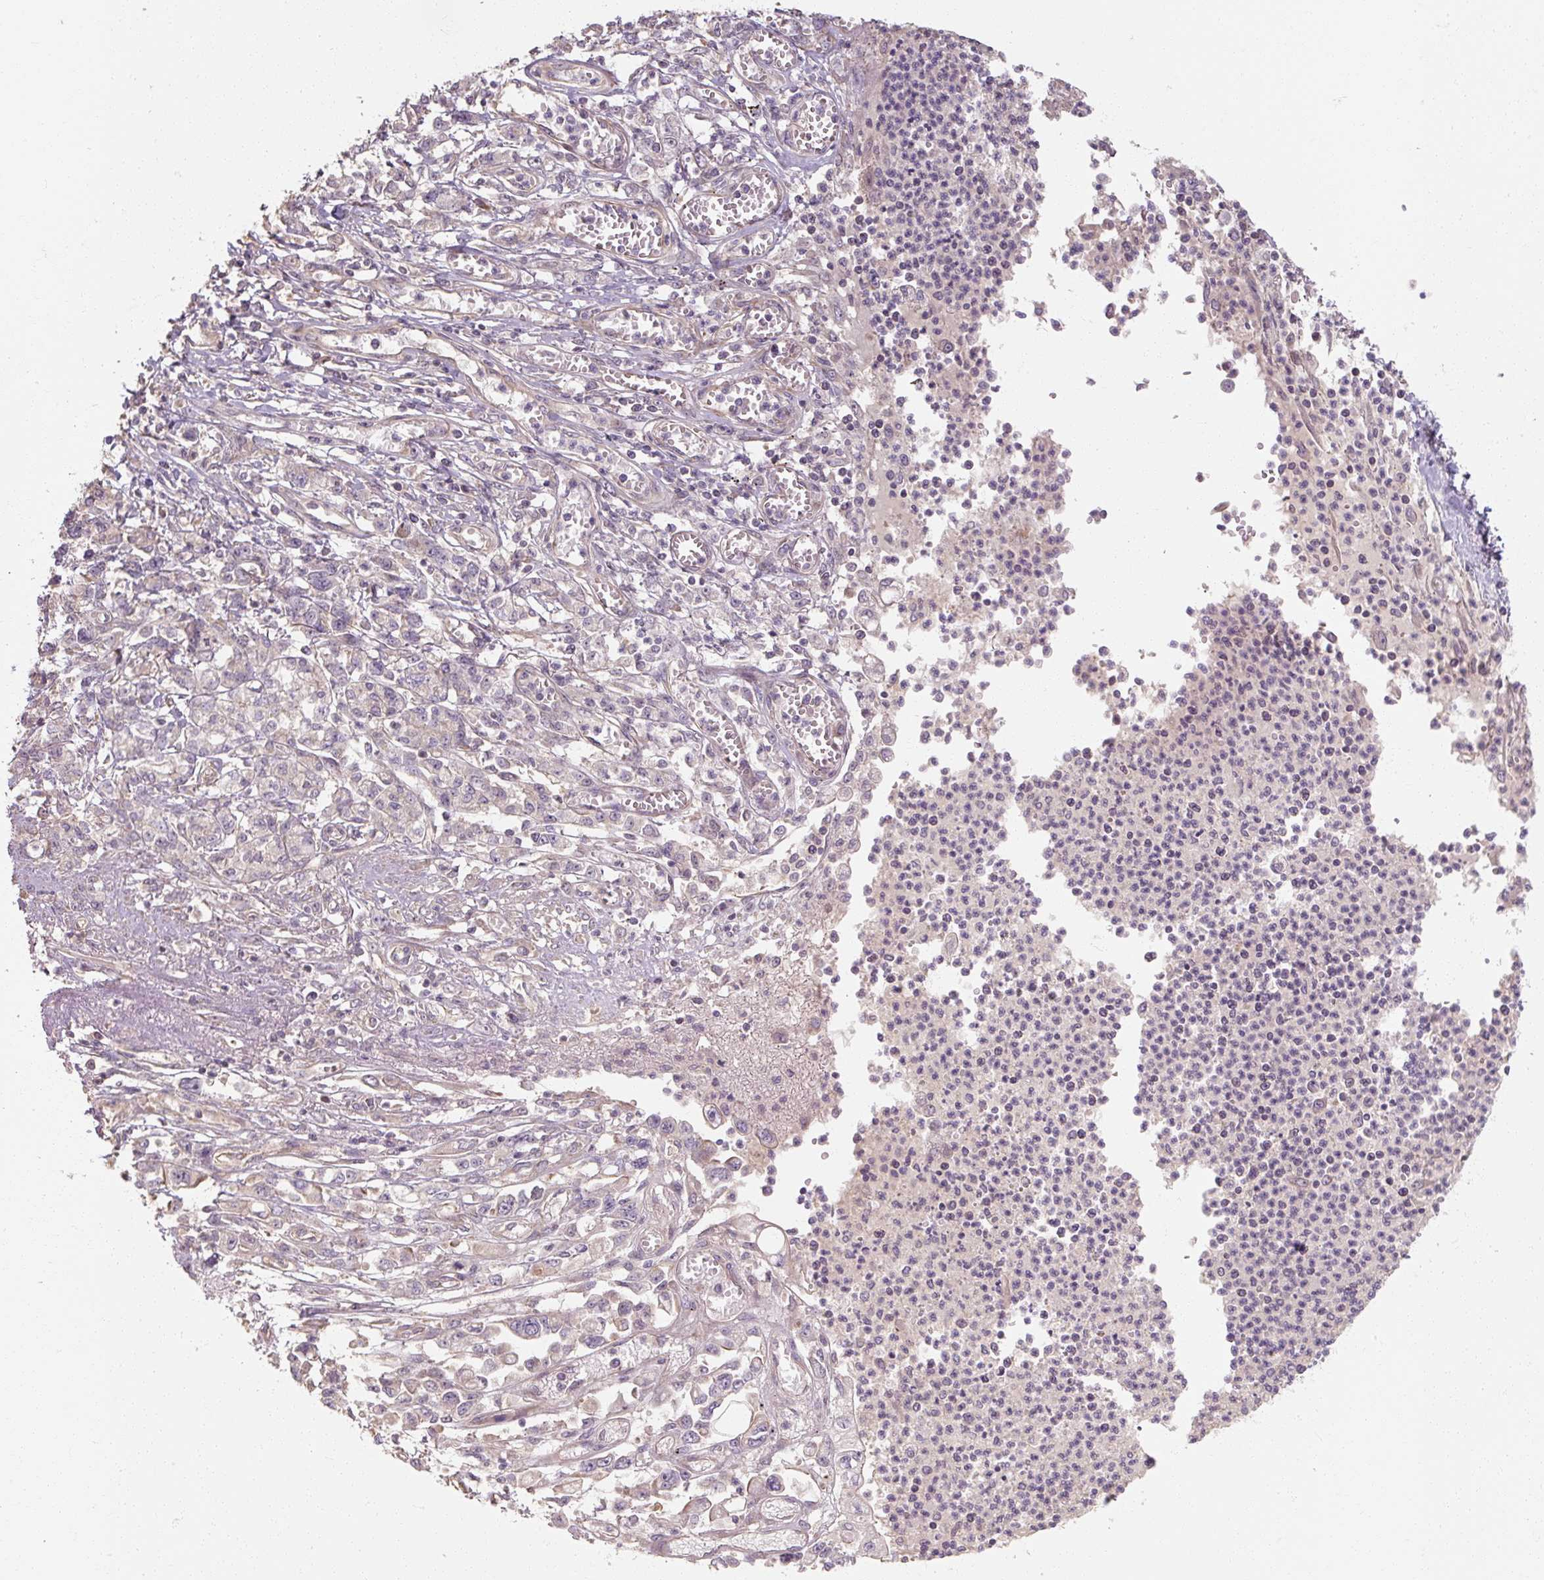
{"staining": {"intensity": "negative", "quantity": "none", "location": "none"}, "tissue": "stomach cancer", "cell_type": "Tumor cells", "image_type": "cancer", "snomed": [{"axis": "morphology", "description": "Adenocarcinoma, NOS"}, {"axis": "topography", "description": "Stomach"}], "caption": "IHC of human stomach adenocarcinoma demonstrates no expression in tumor cells.", "gene": "RB1CC1", "patient": {"sex": "female", "age": 76}}